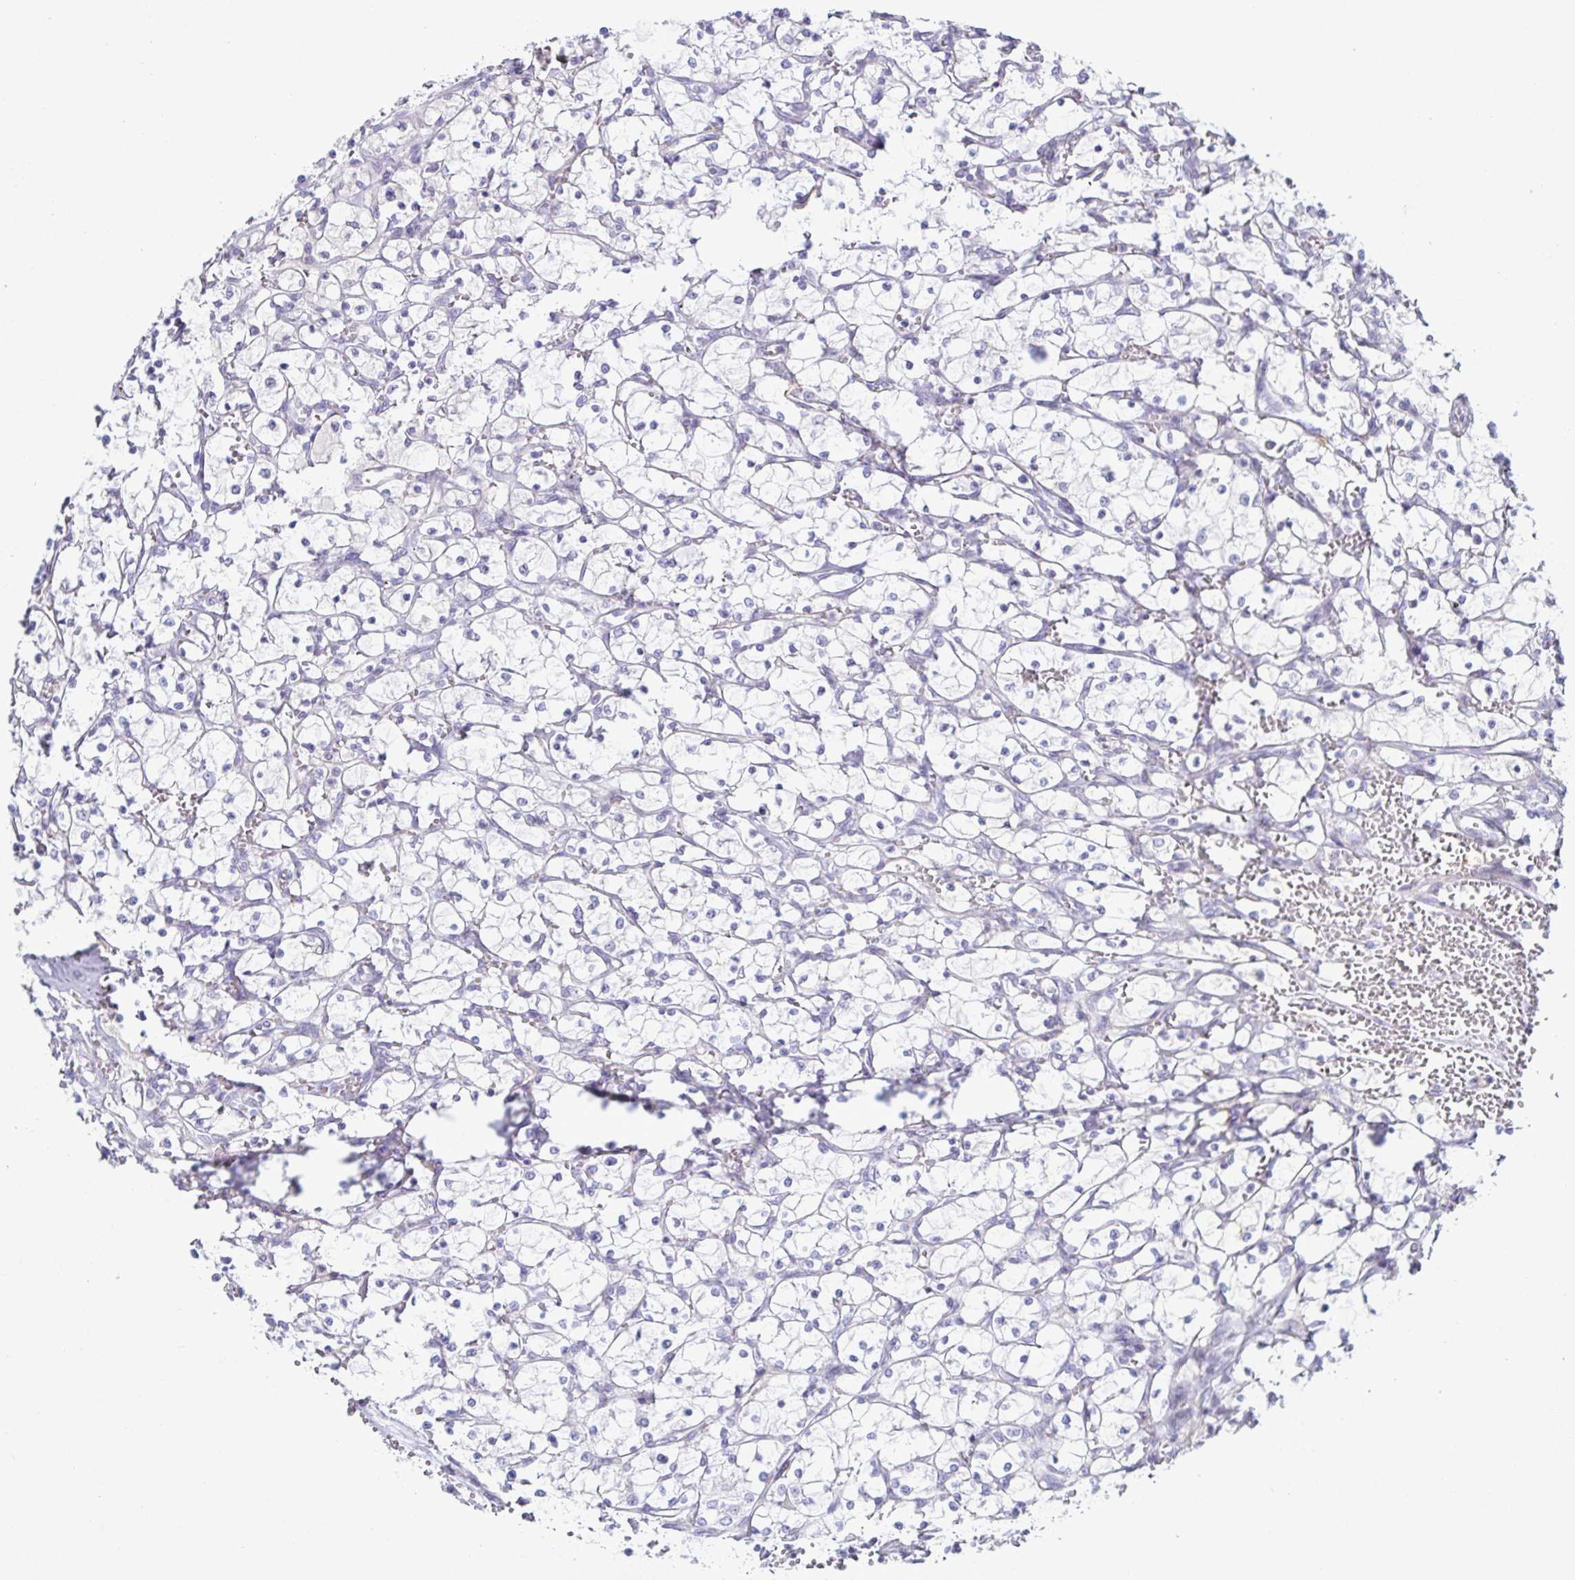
{"staining": {"intensity": "negative", "quantity": "none", "location": "none"}, "tissue": "renal cancer", "cell_type": "Tumor cells", "image_type": "cancer", "snomed": [{"axis": "morphology", "description": "Adenocarcinoma, NOS"}, {"axis": "topography", "description": "Kidney"}], "caption": "Histopathology image shows no protein staining in tumor cells of renal cancer (adenocarcinoma) tissue.", "gene": "SPAG4", "patient": {"sex": "female", "age": 69}}